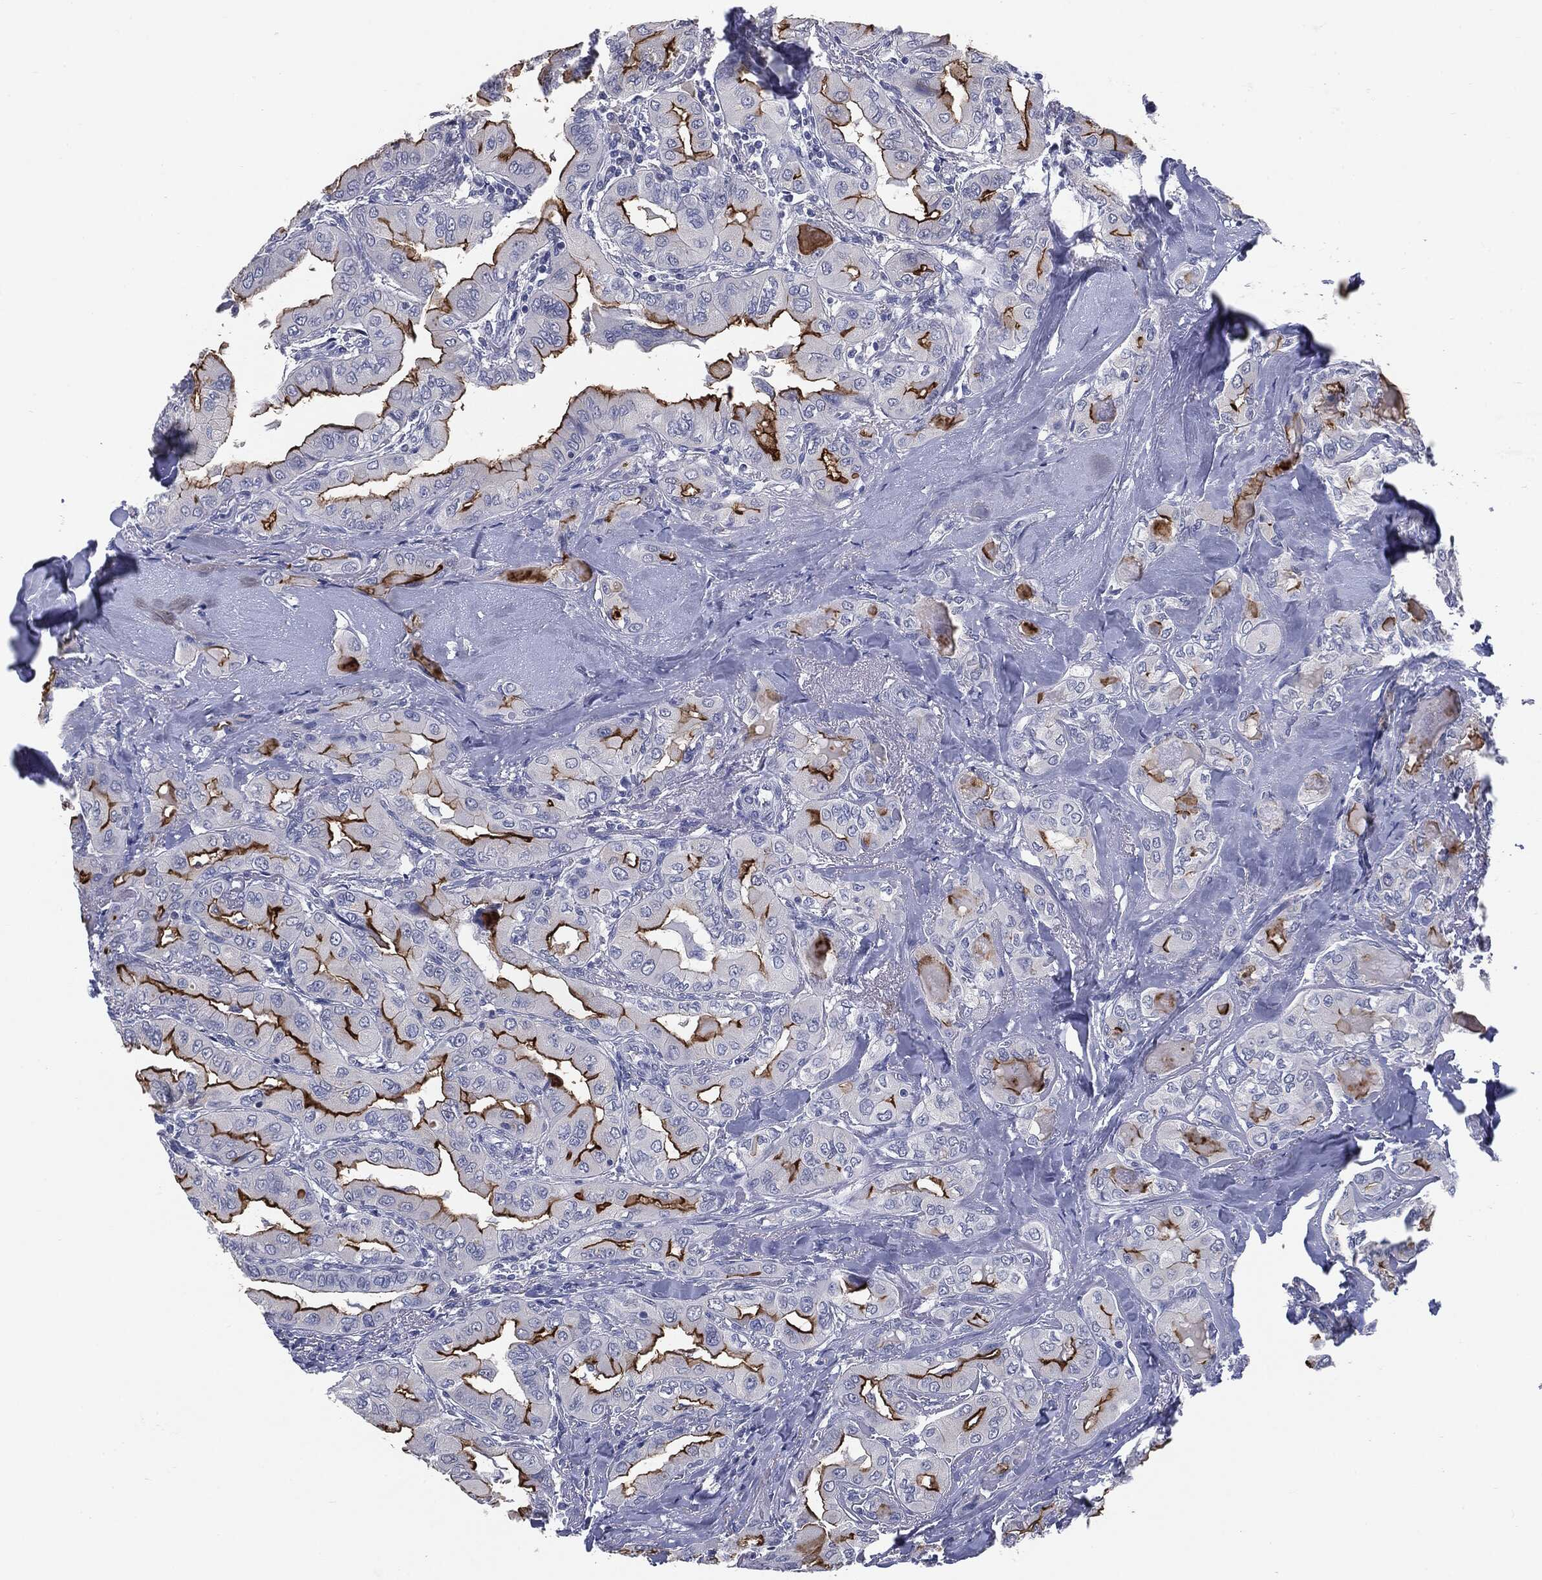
{"staining": {"intensity": "strong", "quantity": "25%-75%", "location": "cytoplasmic/membranous"}, "tissue": "thyroid cancer", "cell_type": "Tumor cells", "image_type": "cancer", "snomed": [{"axis": "morphology", "description": "Normal tissue, NOS"}, {"axis": "morphology", "description": "Papillary adenocarcinoma, NOS"}, {"axis": "topography", "description": "Thyroid gland"}], "caption": "An image of human papillary adenocarcinoma (thyroid) stained for a protein reveals strong cytoplasmic/membranous brown staining in tumor cells.", "gene": "MUC1", "patient": {"sex": "female", "age": 66}}